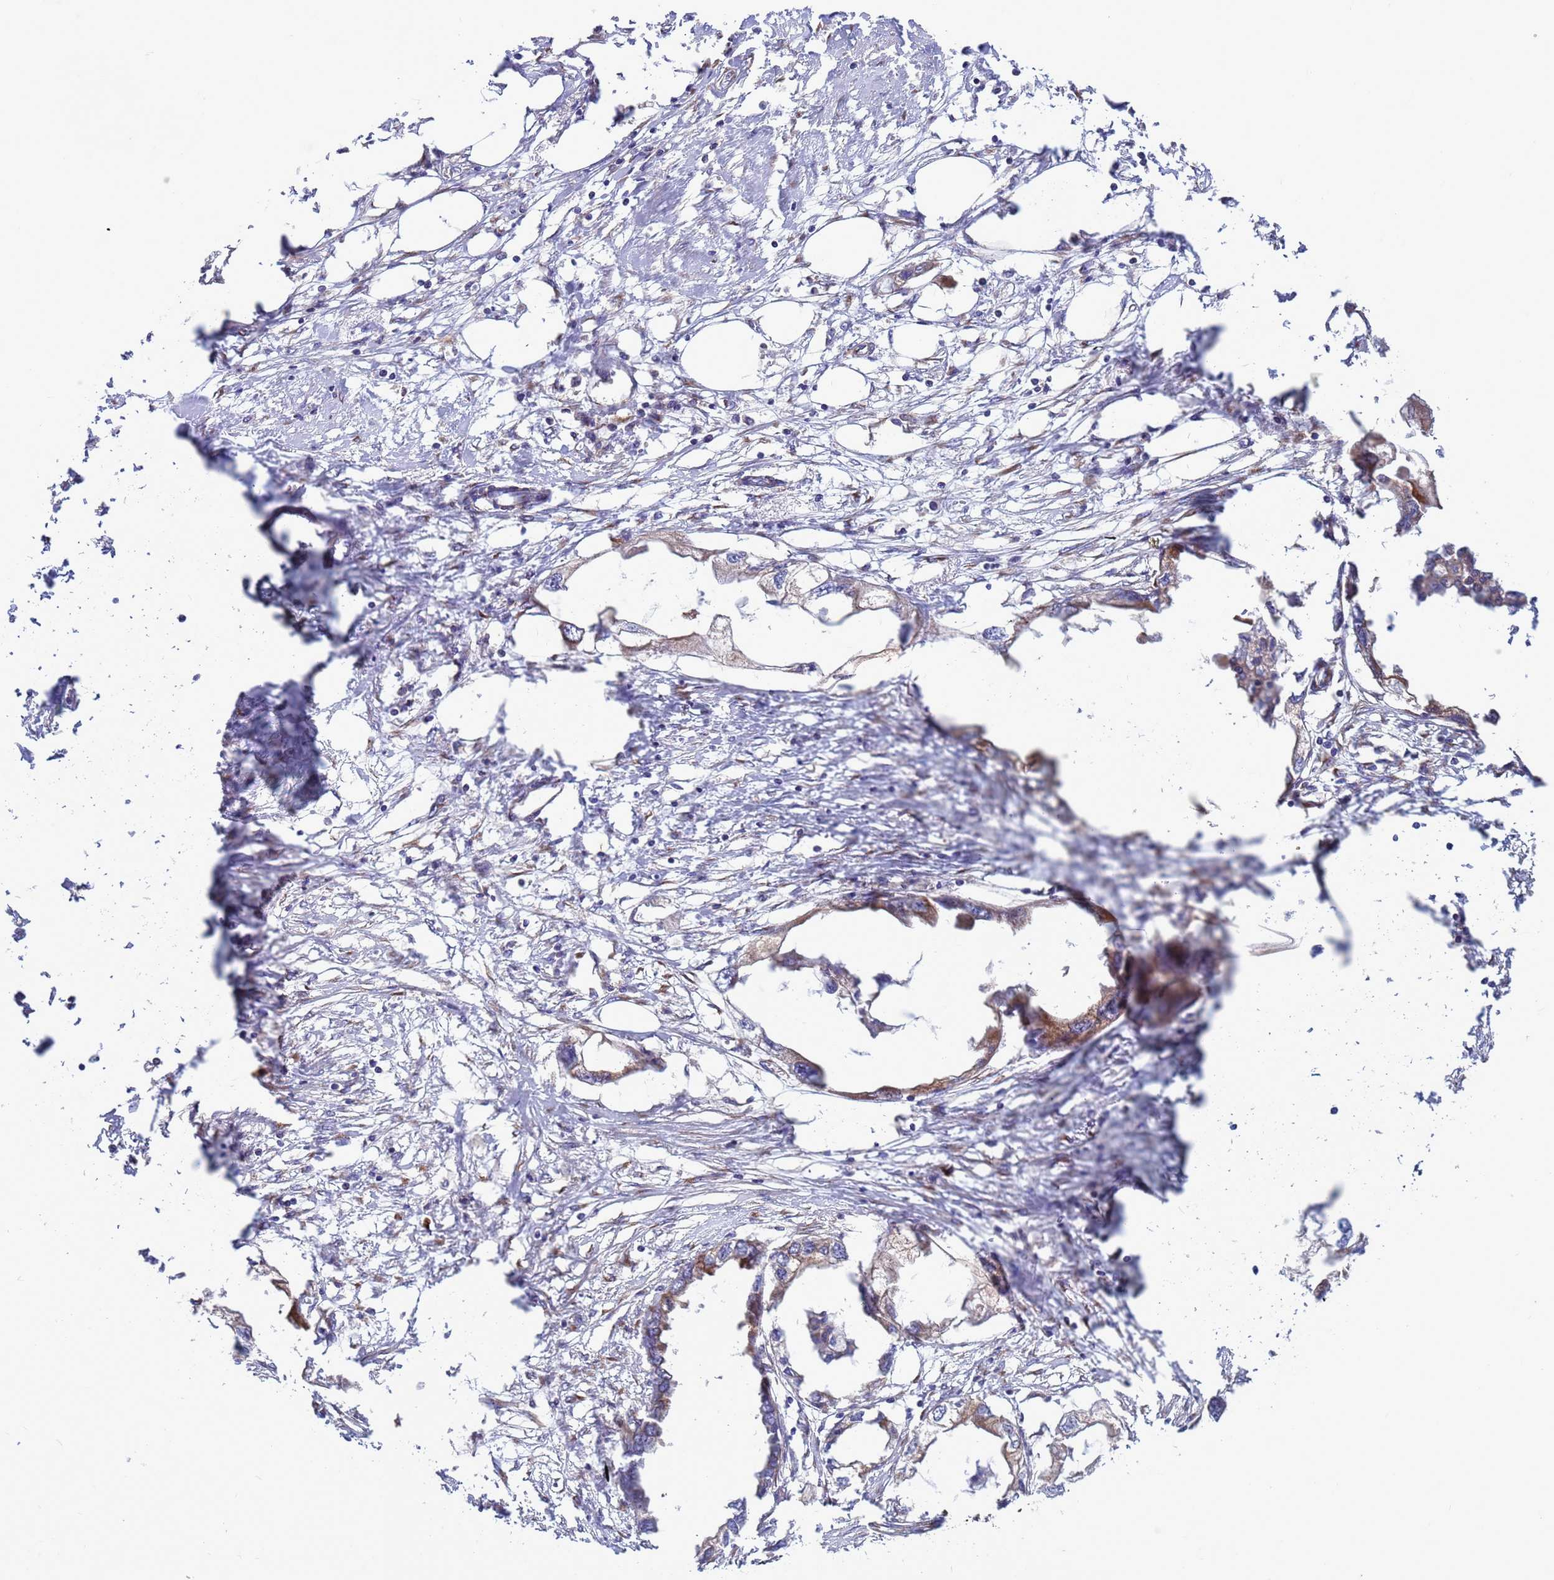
{"staining": {"intensity": "moderate", "quantity": "<25%", "location": "cytoplasmic/membranous"}, "tissue": "endometrial cancer", "cell_type": "Tumor cells", "image_type": "cancer", "snomed": [{"axis": "morphology", "description": "Adenocarcinoma, NOS"}, {"axis": "morphology", "description": "Adenocarcinoma, metastatic, NOS"}, {"axis": "topography", "description": "Adipose tissue"}, {"axis": "topography", "description": "Endometrium"}], "caption": "The micrograph exhibits immunohistochemical staining of adenocarcinoma (endometrial). There is moderate cytoplasmic/membranous expression is present in approximately <25% of tumor cells. (DAB (3,3'-diaminobenzidine) IHC, brown staining for protein, blue staining for nuclei).", "gene": "ZC3HAV1", "patient": {"sex": "female", "age": 67}}